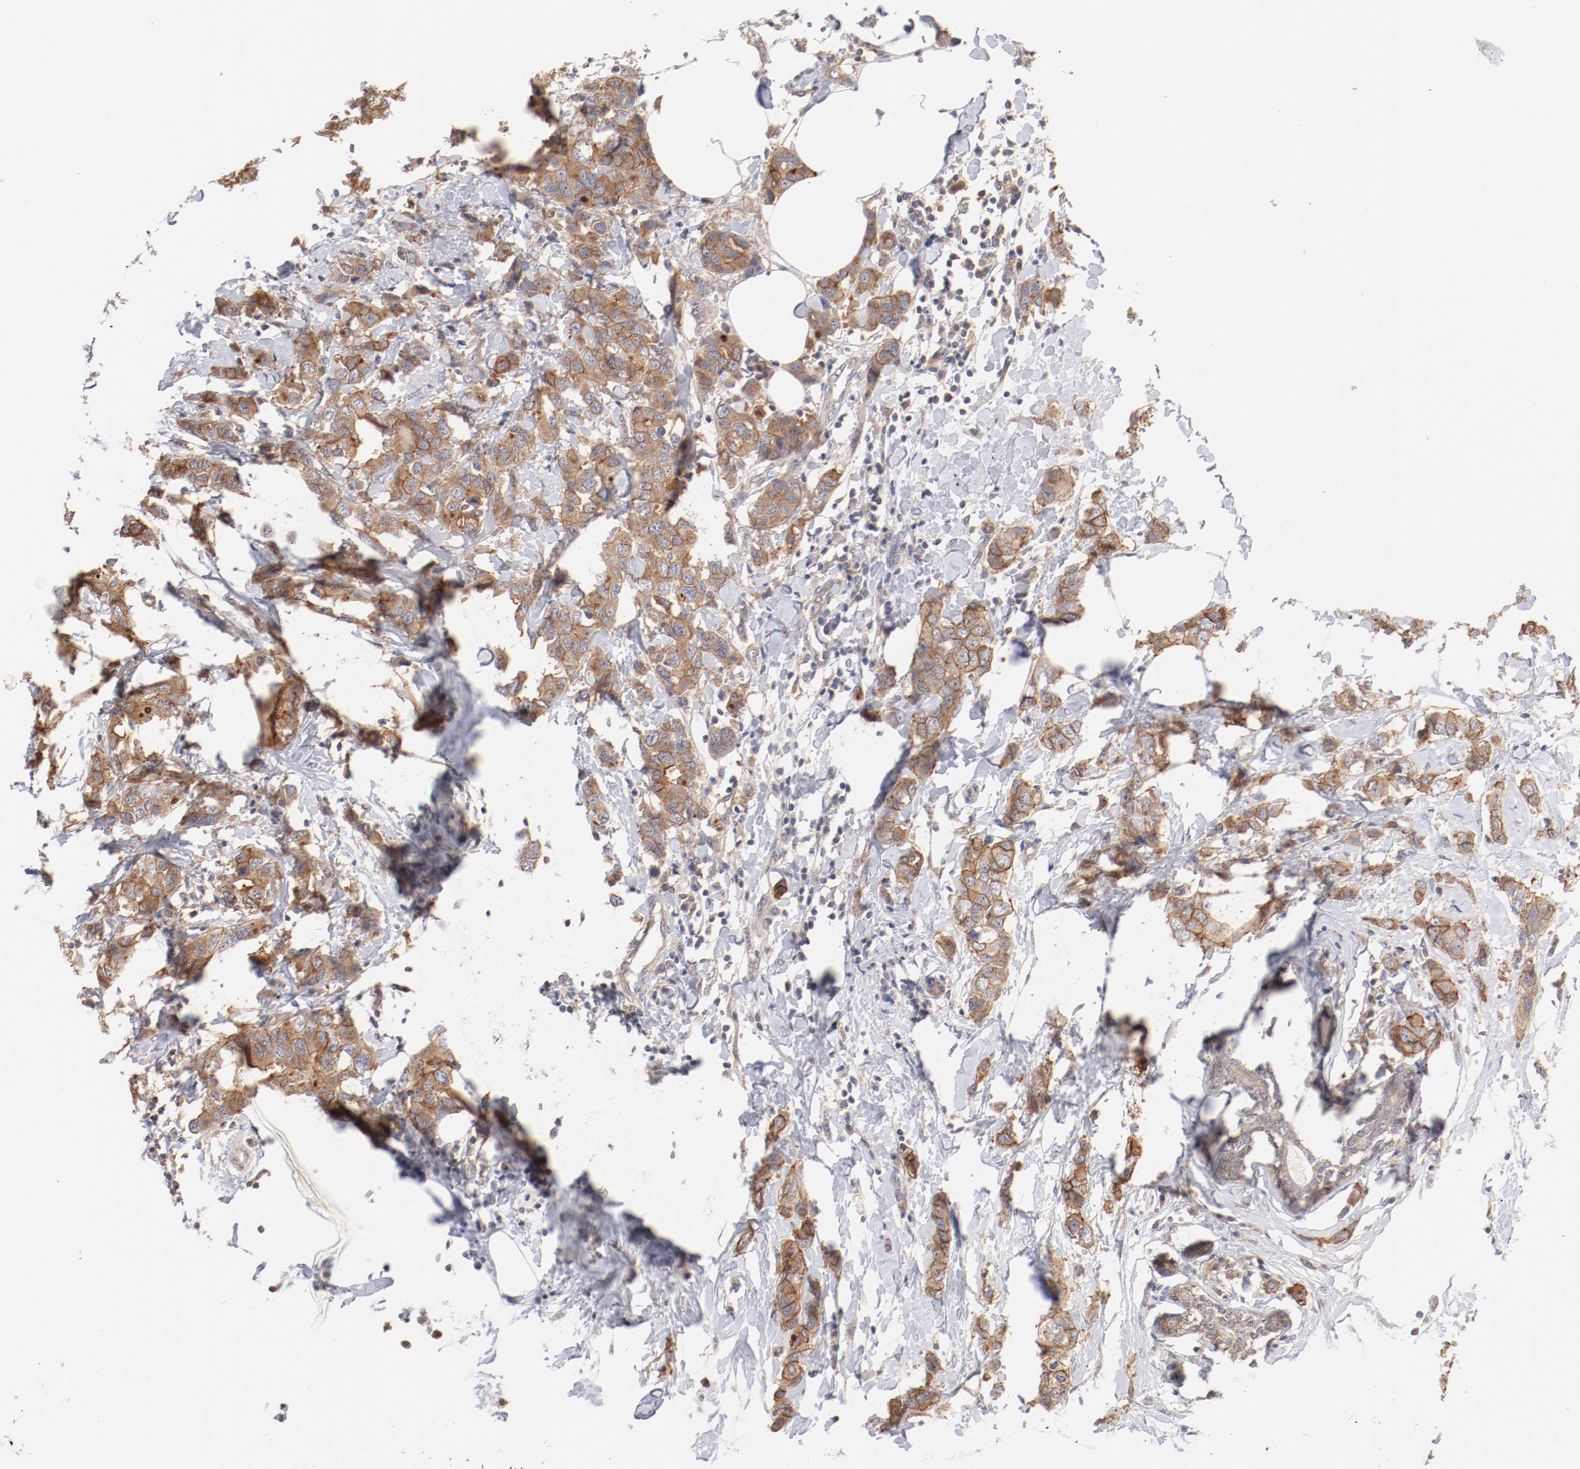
{"staining": {"intensity": "moderate", "quantity": ">75%", "location": "cytoplasmic/membranous"}, "tissue": "breast cancer", "cell_type": "Tumor cells", "image_type": "cancer", "snomed": [{"axis": "morphology", "description": "Normal tissue, NOS"}, {"axis": "morphology", "description": "Duct carcinoma"}, {"axis": "topography", "description": "Breast"}], "caption": "Tumor cells show moderate cytoplasmic/membranous staining in about >75% of cells in breast cancer.", "gene": "SETD3", "patient": {"sex": "female", "age": 50}}